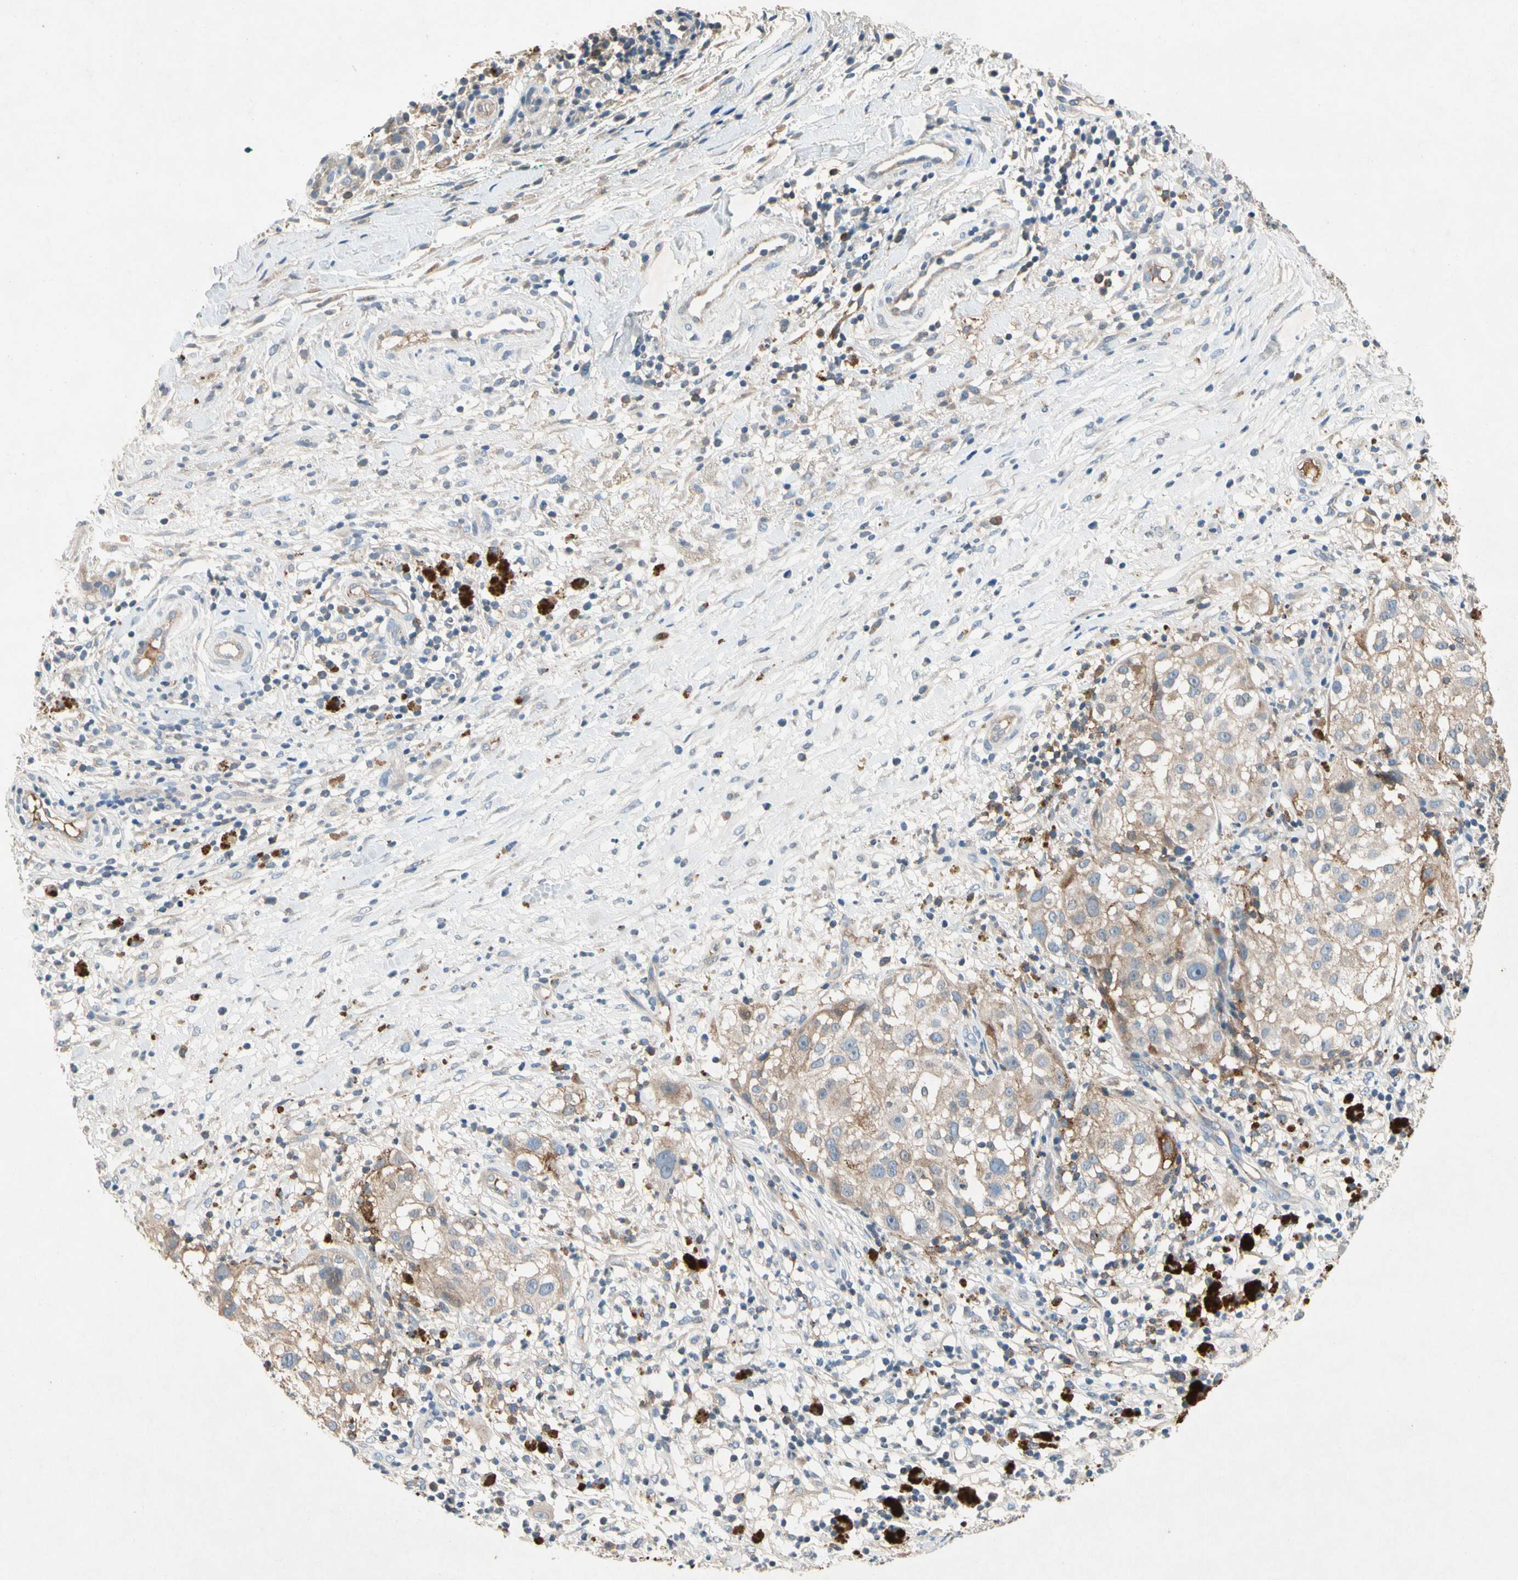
{"staining": {"intensity": "weak", "quantity": ">75%", "location": "cytoplasmic/membranous"}, "tissue": "melanoma", "cell_type": "Tumor cells", "image_type": "cancer", "snomed": [{"axis": "morphology", "description": "Necrosis, NOS"}, {"axis": "morphology", "description": "Malignant melanoma, NOS"}, {"axis": "topography", "description": "Skin"}], "caption": "A high-resolution photomicrograph shows immunohistochemistry (IHC) staining of malignant melanoma, which shows weak cytoplasmic/membranous expression in about >75% of tumor cells.", "gene": "NDFIP2", "patient": {"sex": "female", "age": 87}}